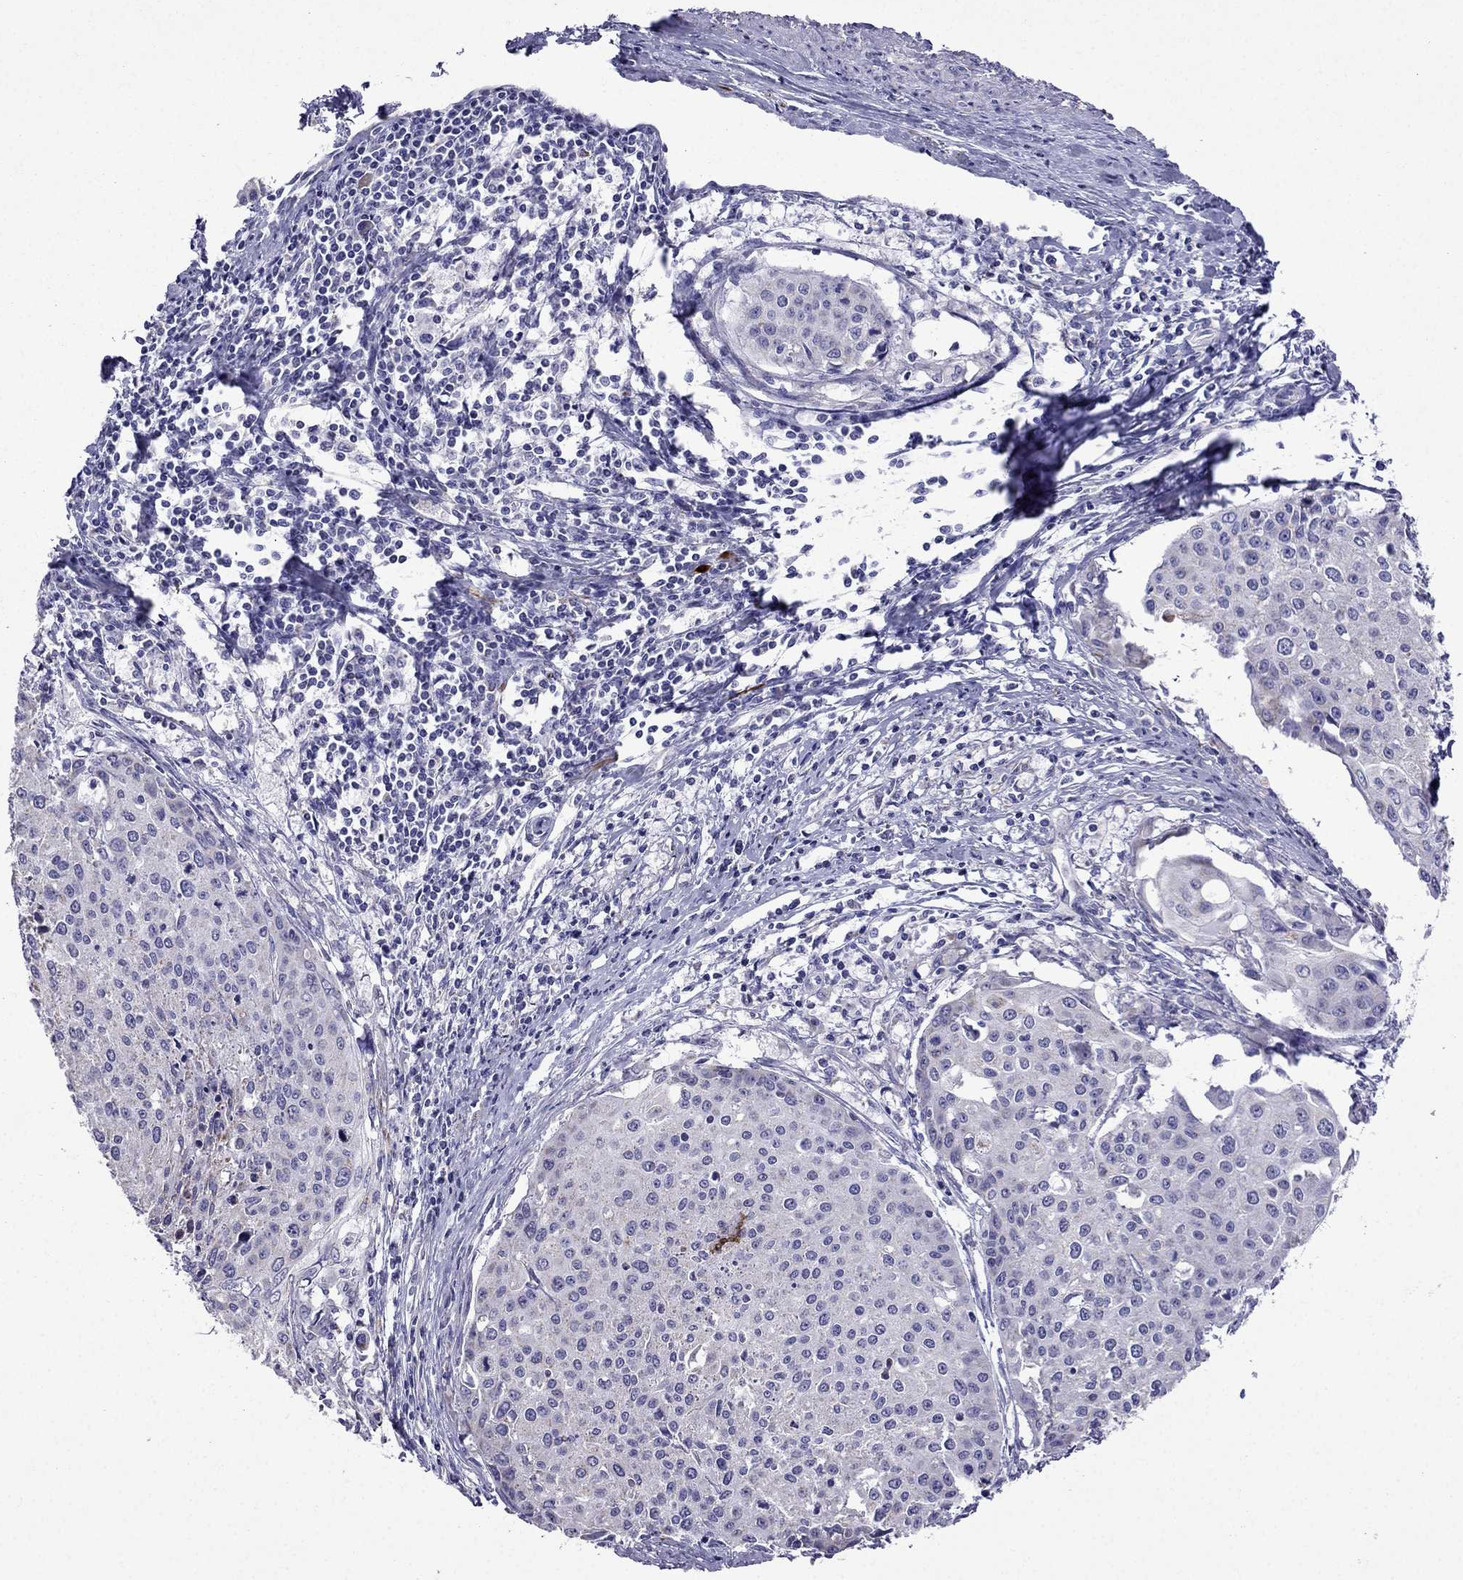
{"staining": {"intensity": "negative", "quantity": "none", "location": "none"}, "tissue": "cervical cancer", "cell_type": "Tumor cells", "image_type": "cancer", "snomed": [{"axis": "morphology", "description": "Squamous cell carcinoma, NOS"}, {"axis": "topography", "description": "Cervix"}], "caption": "High magnification brightfield microscopy of squamous cell carcinoma (cervical) stained with DAB (3,3'-diaminobenzidine) (brown) and counterstained with hematoxylin (blue): tumor cells show no significant positivity. (Brightfield microscopy of DAB immunohistochemistry at high magnification).", "gene": "DSC1", "patient": {"sex": "female", "age": 38}}